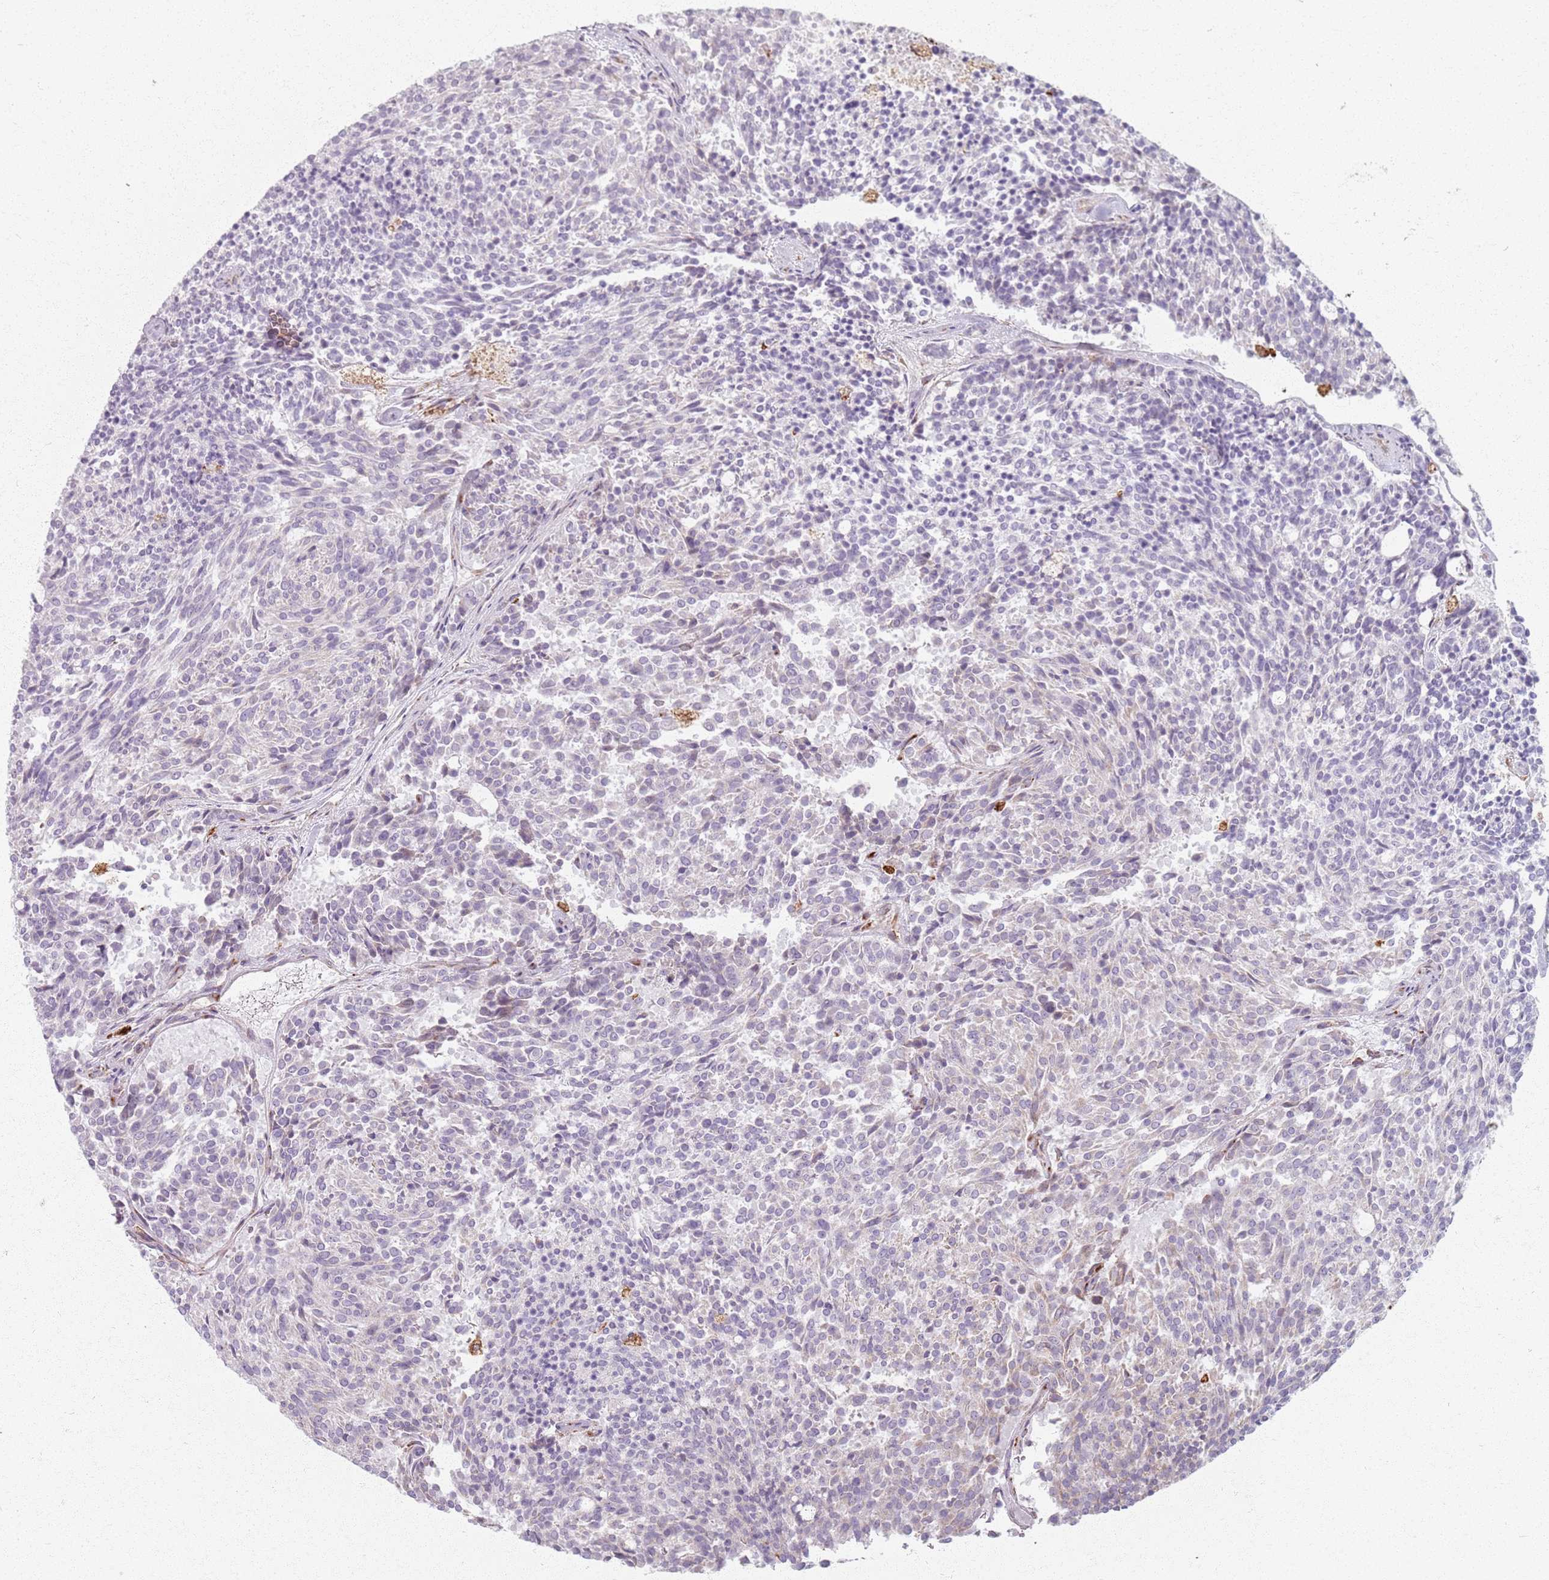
{"staining": {"intensity": "negative", "quantity": "none", "location": "none"}, "tissue": "carcinoid", "cell_type": "Tumor cells", "image_type": "cancer", "snomed": [{"axis": "morphology", "description": "Carcinoid, malignant, NOS"}, {"axis": "topography", "description": "Pancreas"}], "caption": "Tumor cells show no significant protein expression in carcinoid (malignant).", "gene": "COLGALT1", "patient": {"sex": "female", "age": 54}}